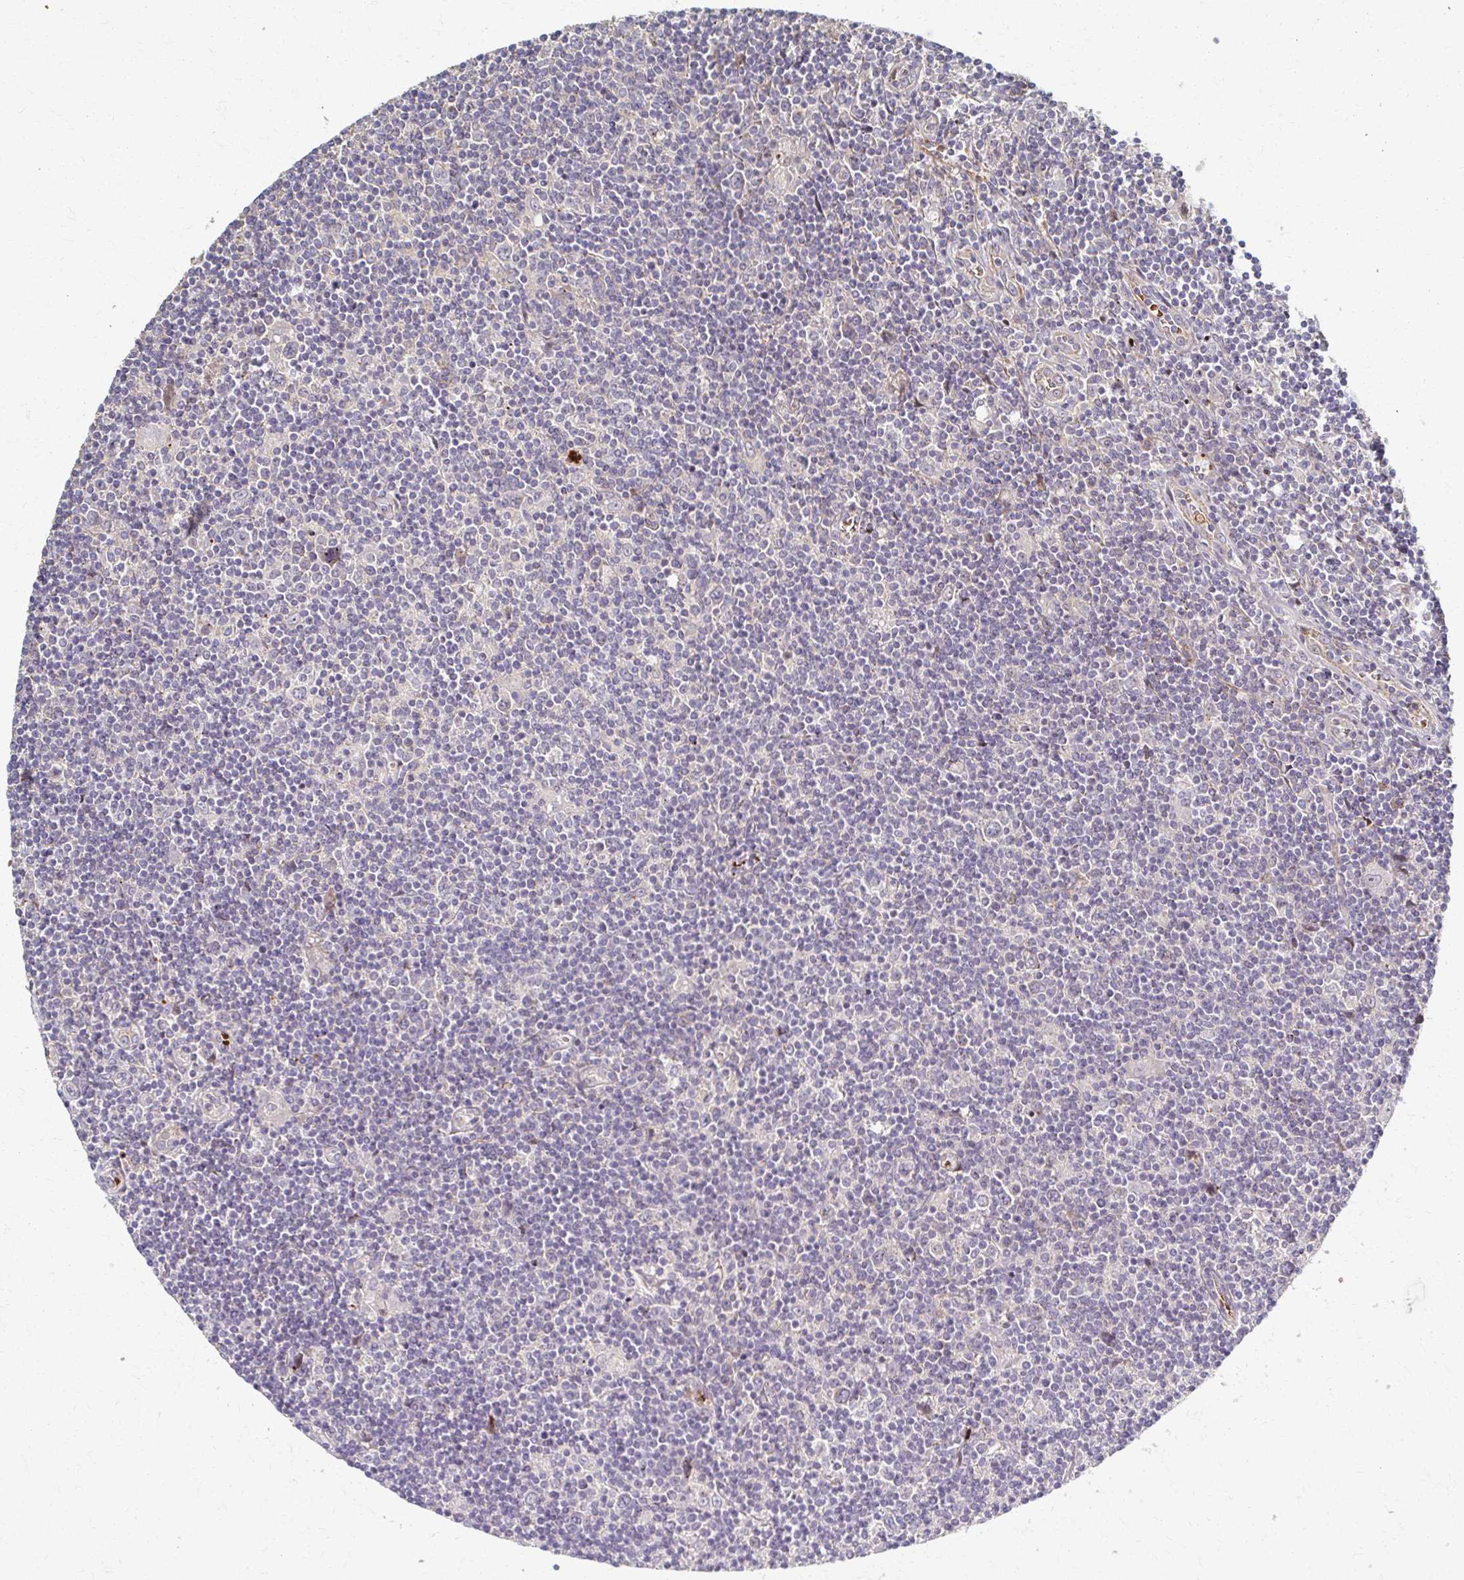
{"staining": {"intensity": "negative", "quantity": "none", "location": "none"}, "tissue": "lymphoma", "cell_type": "Tumor cells", "image_type": "cancer", "snomed": [{"axis": "morphology", "description": "Hodgkin's disease, NOS"}, {"axis": "topography", "description": "Lymph node"}], "caption": "This is an immunohistochemistry histopathology image of lymphoma. There is no positivity in tumor cells.", "gene": "SKA2", "patient": {"sex": "male", "age": 40}}